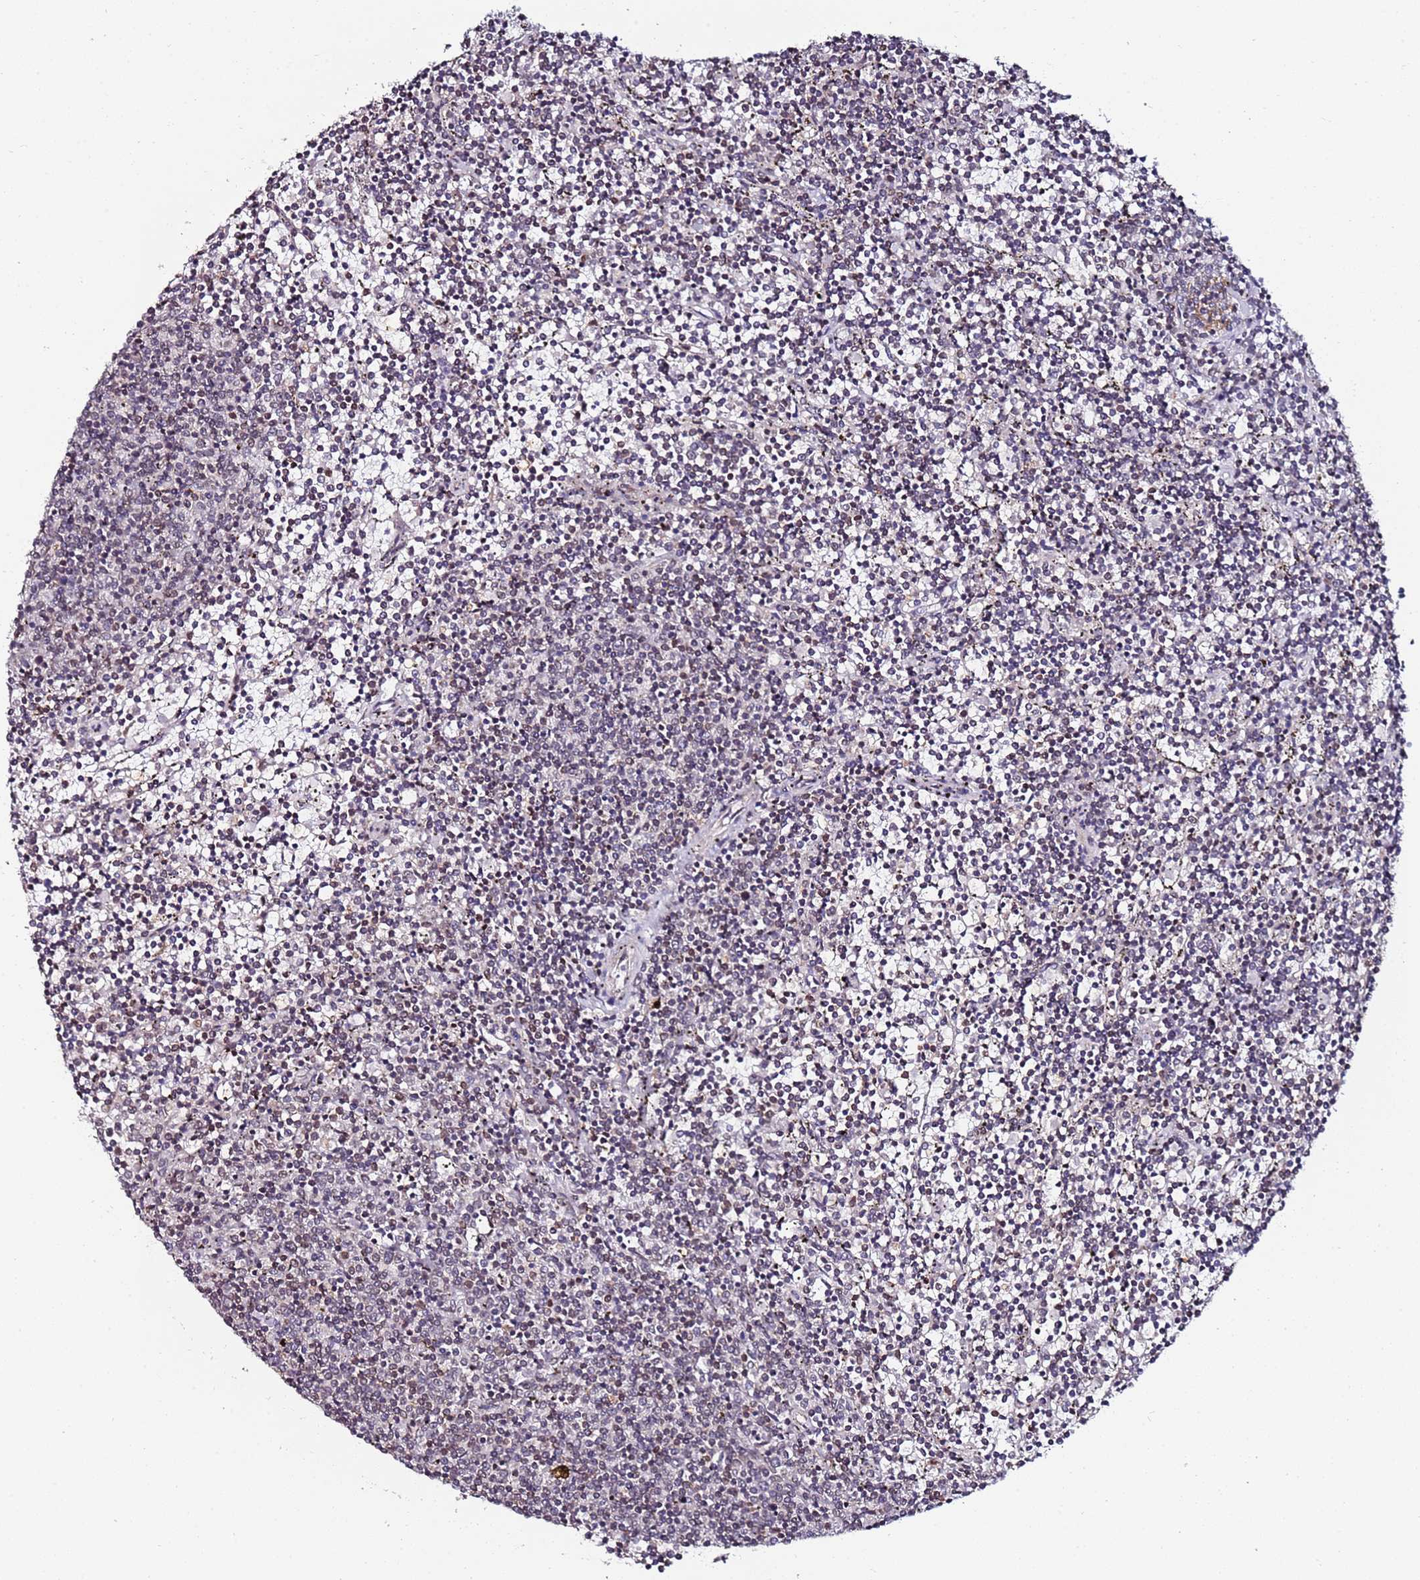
{"staining": {"intensity": "negative", "quantity": "none", "location": "none"}, "tissue": "lymphoma", "cell_type": "Tumor cells", "image_type": "cancer", "snomed": [{"axis": "morphology", "description": "Malignant lymphoma, non-Hodgkin's type, Low grade"}, {"axis": "topography", "description": "Spleen"}], "caption": "A micrograph of human lymphoma is negative for staining in tumor cells.", "gene": "DUSP28", "patient": {"sex": "female", "age": 50}}